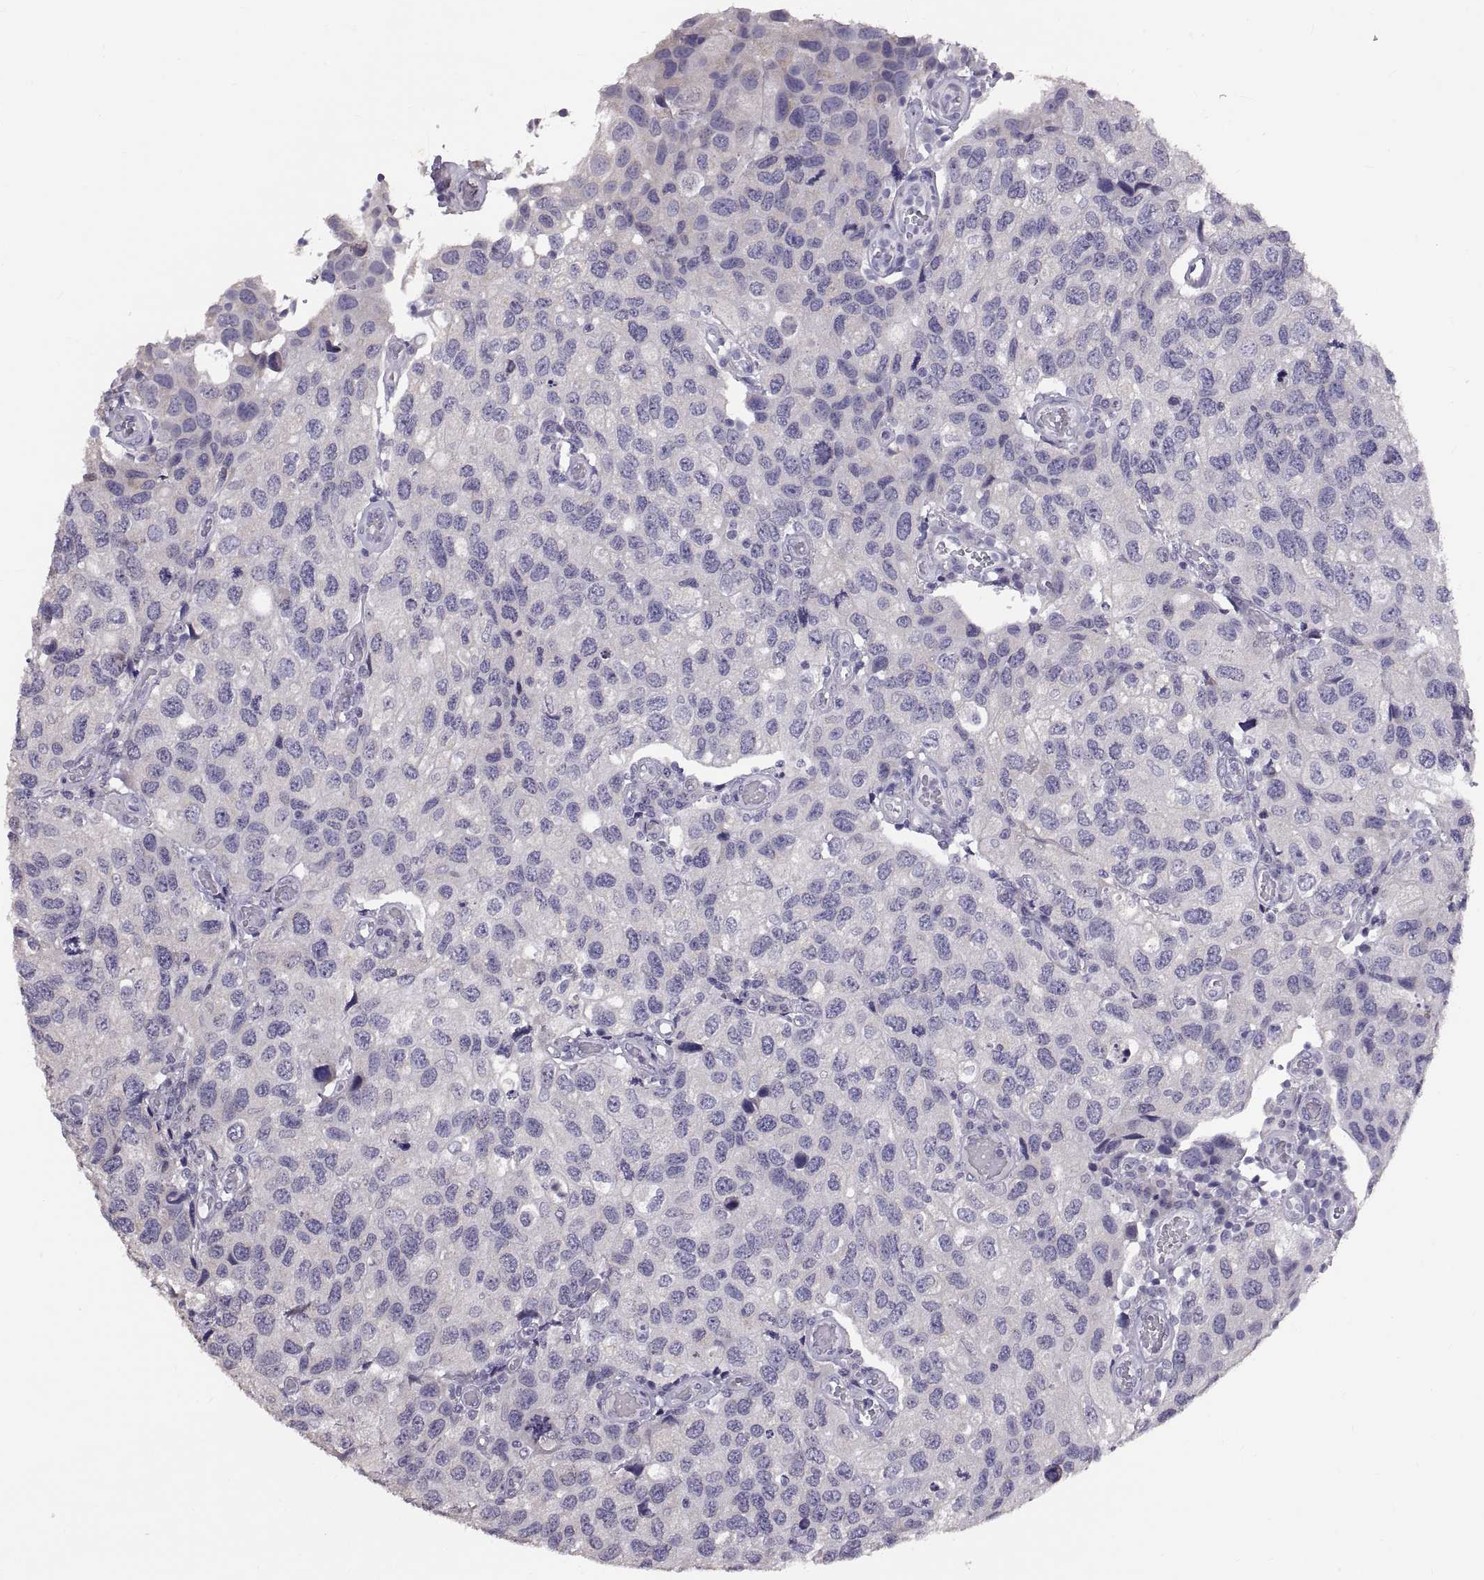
{"staining": {"intensity": "negative", "quantity": "none", "location": "none"}, "tissue": "urothelial cancer", "cell_type": "Tumor cells", "image_type": "cancer", "snomed": [{"axis": "morphology", "description": "Urothelial carcinoma, High grade"}, {"axis": "topography", "description": "Urinary bladder"}], "caption": "DAB (3,3'-diaminobenzidine) immunohistochemical staining of human urothelial cancer displays no significant expression in tumor cells.", "gene": "WBP2NL", "patient": {"sex": "male", "age": 79}}